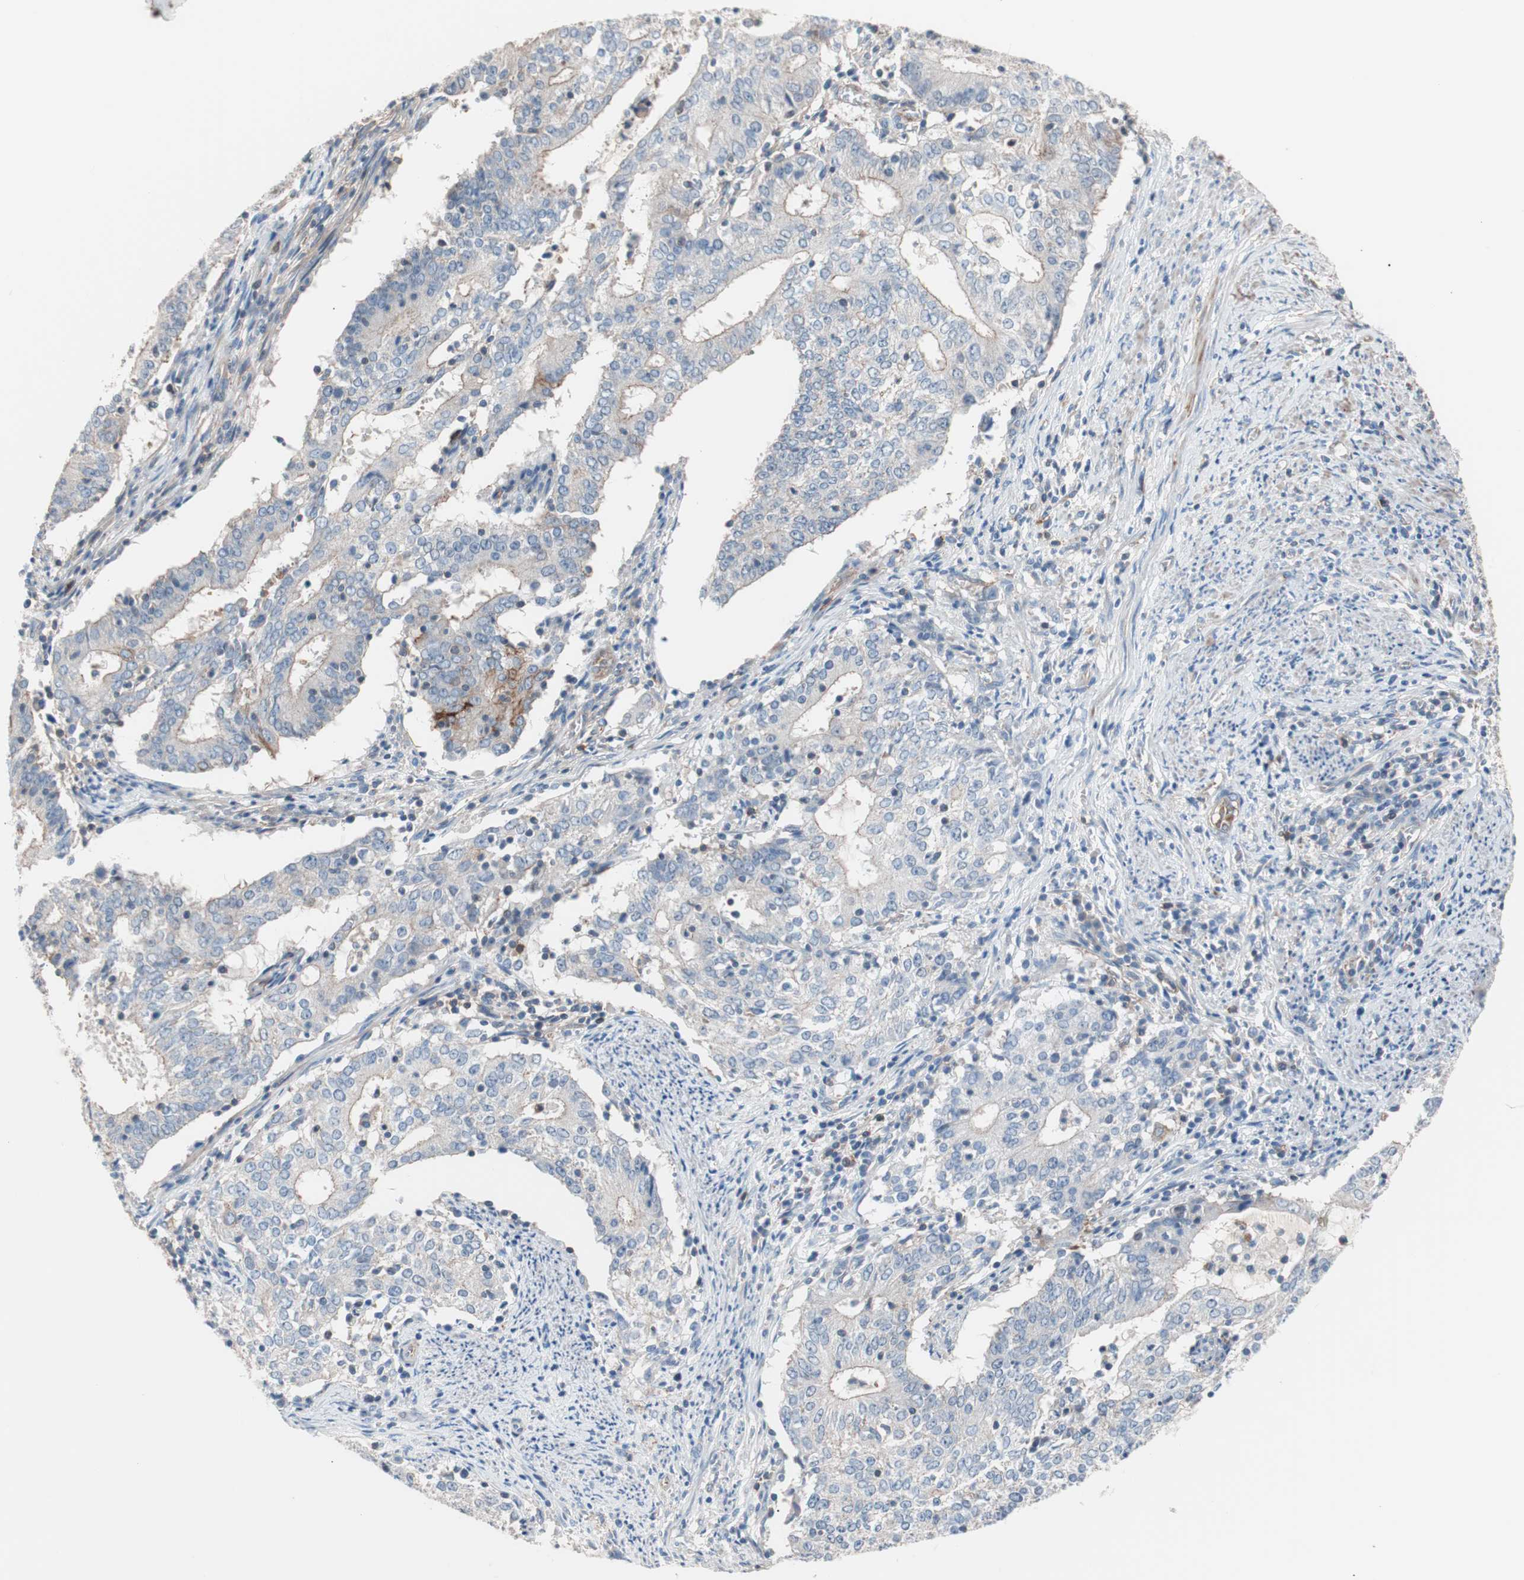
{"staining": {"intensity": "moderate", "quantity": "<25%", "location": "cytoplasmic/membranous"}, "tissue": "cervical cancer", "cell_type": "Tumor cells", "image_type": "cancer", "snomed": [{"axis": "morphology", "description": "Adenocarcinoma, NOS"}, {"axis": "topography", "description": "Cervix"}], "caption": "The image demonstrates staining of cervical adenocarcinoma, revealing moderate cytoplasmic/membranous protein positivity (brown color) within tumor cells. Using DAB (brown) and hematoxylin (blue) stains, captured at high magnification using brightfield microscopy.", "gene": "GPR160", "patient": {"sex": "female", "age": 44}}